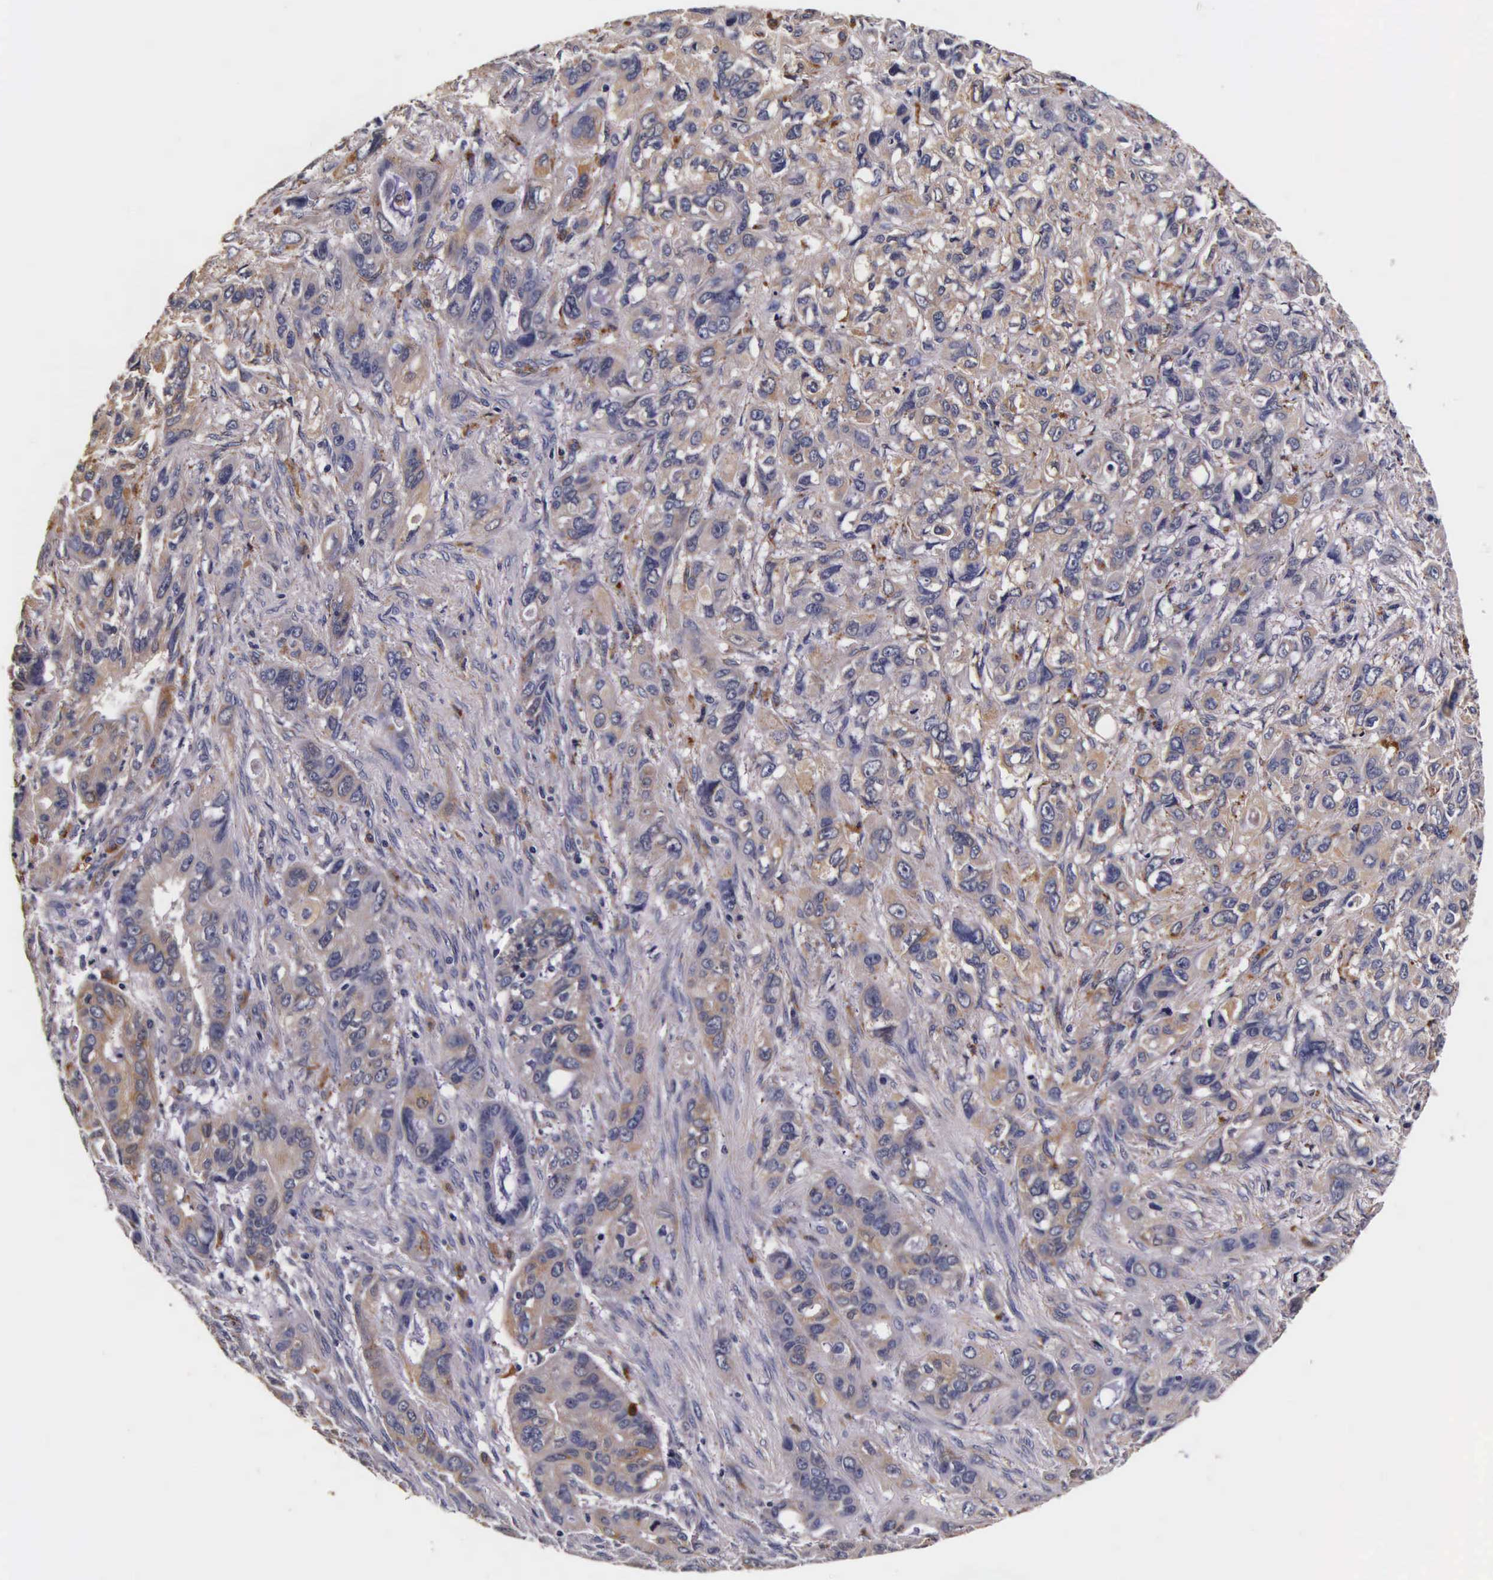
{"staining": {"intensity": "moderate", "quantity": "25%-75%", "location": "cytoplasmic/membranous"}, "tissue": "stomach cancer", "cell_type": "Tumor cells", "image_type": "cancer", "snomed": [{"axis": "morphology", "description": "Adenocarcinoma, NOS"}, {"axis": "topography", "description": "Stomach, upper"}], "caption": "The histopathology image demonstrates staining of stomach adenocarcinoma, revealing moderate cytoplasmic/membranous protein staining (brown color) within tumor cells.", "gene": "CTSB", "patient": {"sex": "male", "age": 47}}